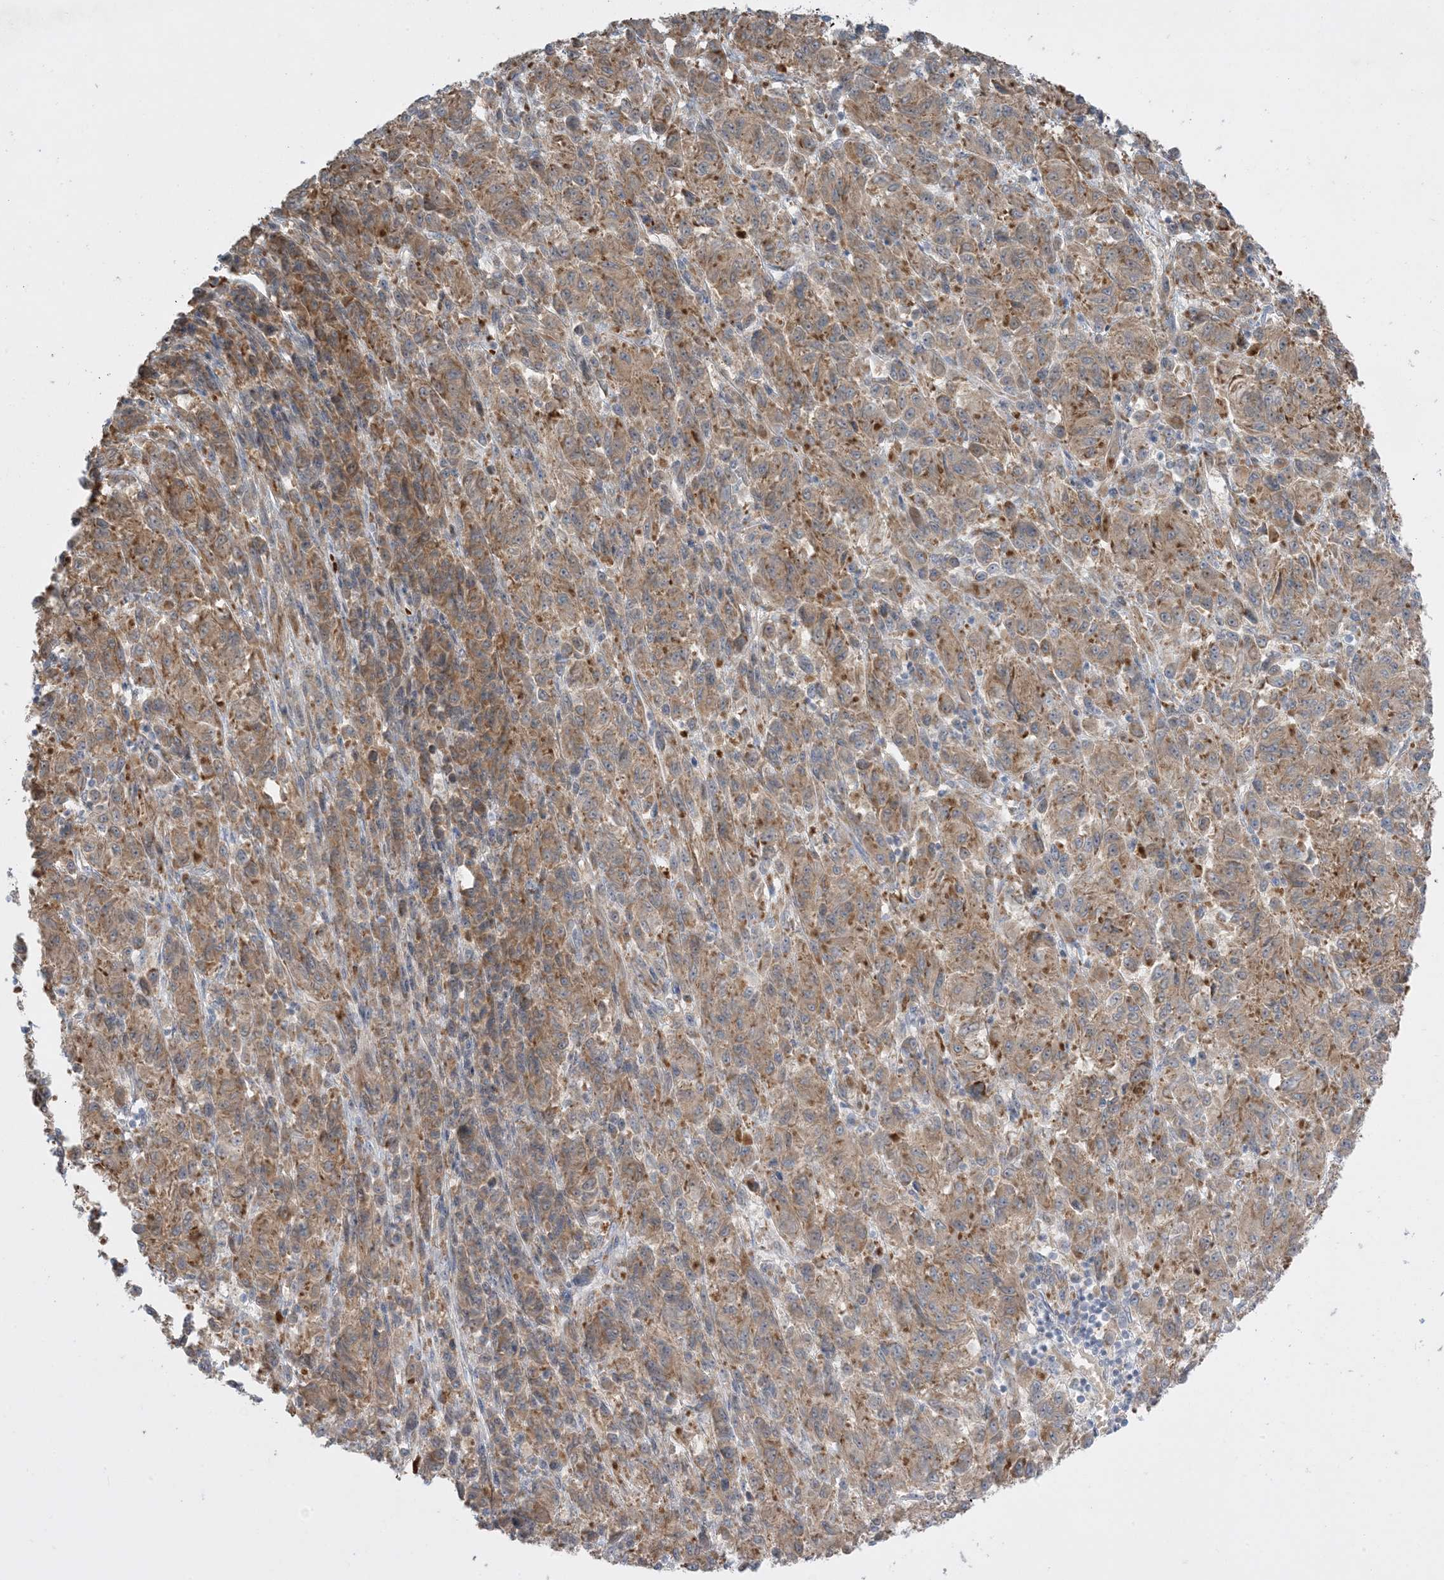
{"staining": {"intensity": "moderate", "quantity": ">75%", "location": "cytoplasmic/membranous"}, "tissue": "melanoma", "cell_type": "Tumor cells", "image_type": "cancer", "snomed": [{"axis": "morphology", "description": "Malignant melanoma, Metastatic site"}, {"axis": "topography", "description": "Lung"}], "caption": "Tumor cells display medium levels of moderate cytoplasmic/membranous expression in about >75% of cells in human melanoma.", "gene": "MMGT1", "patient": {"sex": "male", "age": 64}}